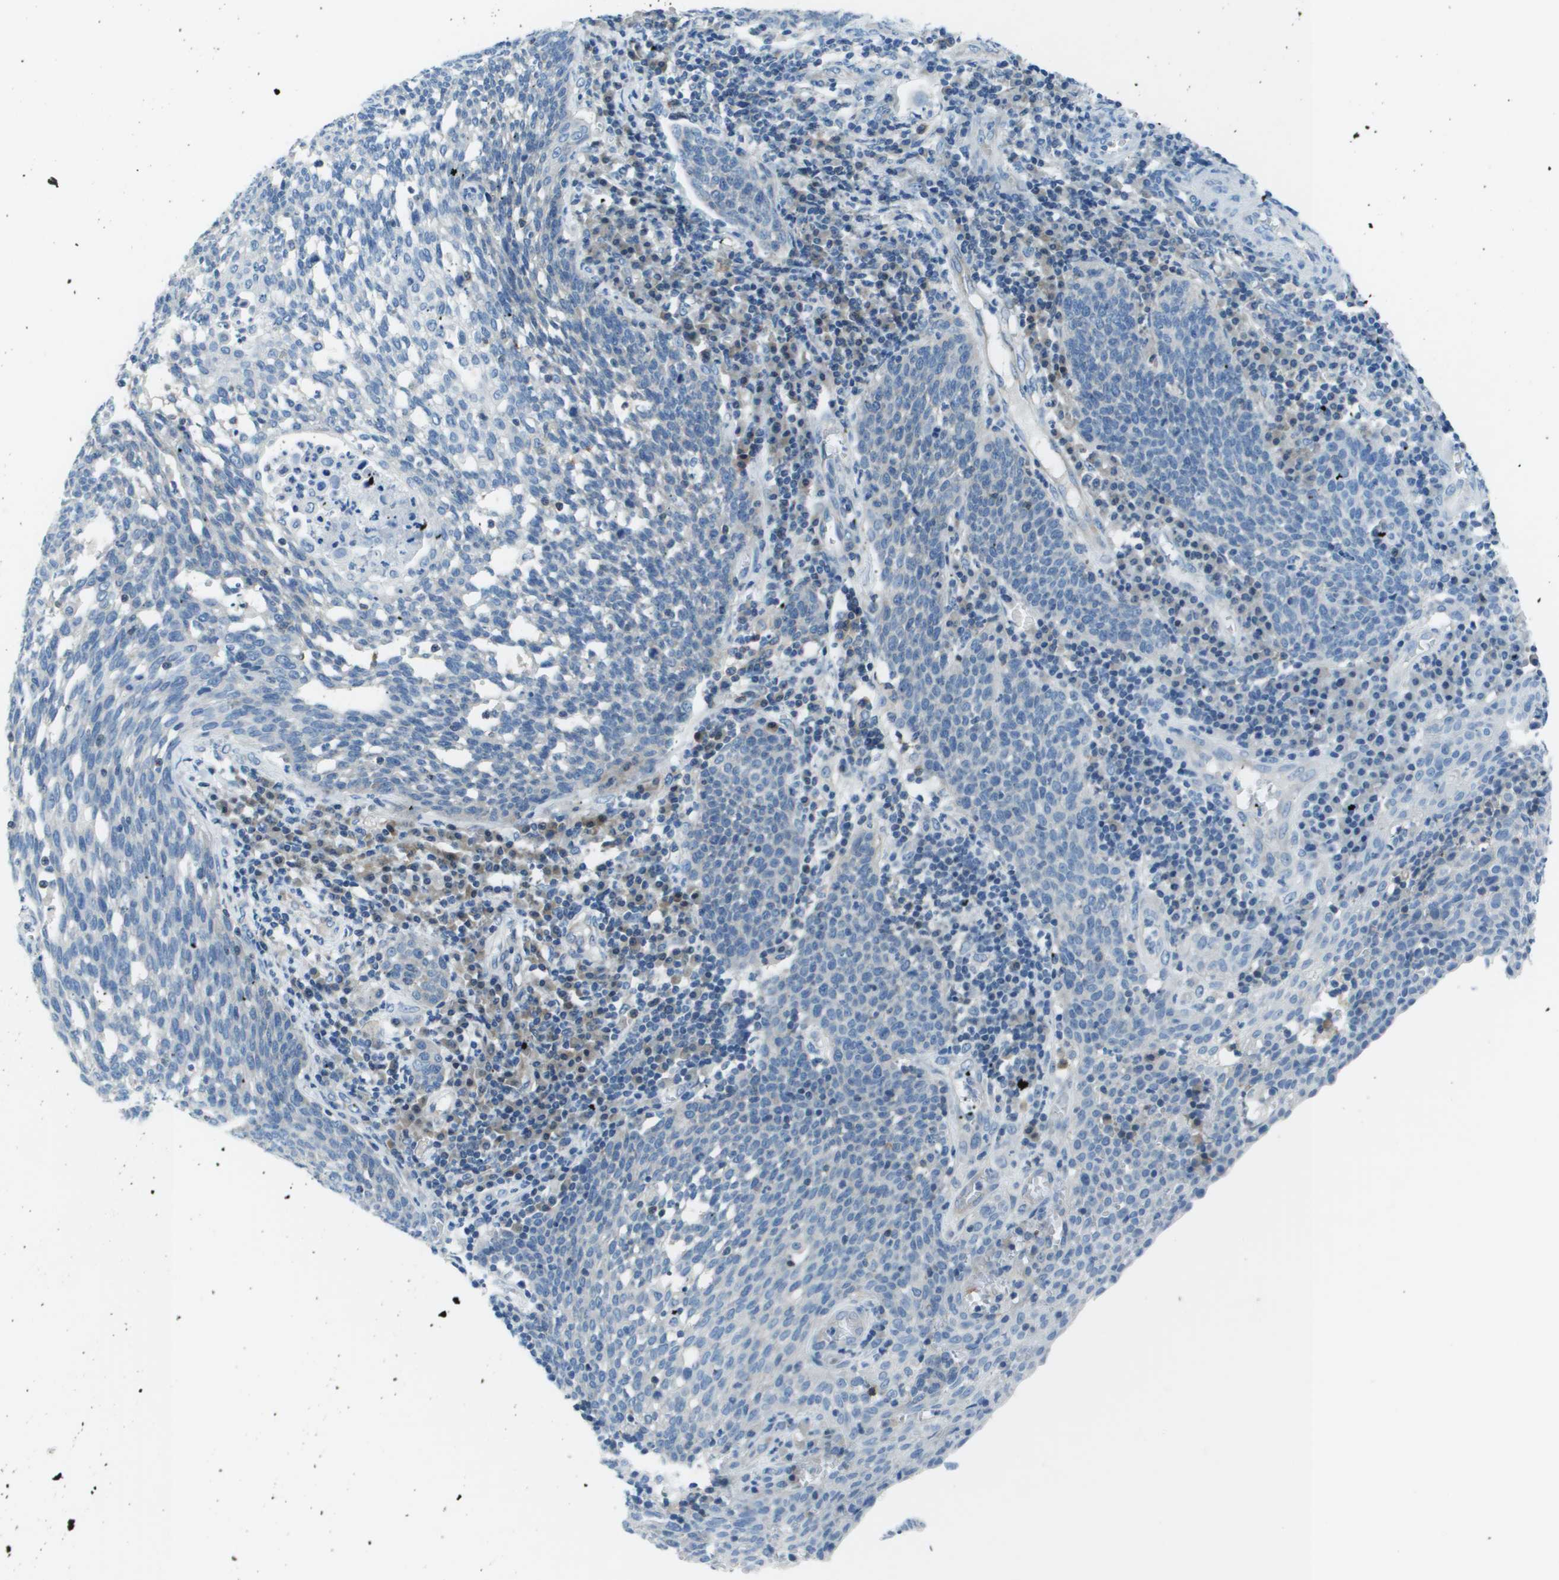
{"staining": {"intensity": "negative", "quantity": "none", "location": "none"}, "tissue": "cervical cancer", "cell_type": "Tumor cells", "image_type": "cancer", "snomed": [{"axis": "morphology", "description": "Squamous cell carcinoma, NOS"}, {"axis": "topography", "description": "Cervix"}], "caption": "High magnification brightfield microscopy of squamous cell carcinoma (cervical) stained with DAB (3,3'-diaminobenzidine) (brown) and counterstained with hematoxylin (blue): tumor cells show no significant staining. Nuclei are stained in blue.", "gene": "STIP1", "patient": {"sex": "female", "age": 34}}